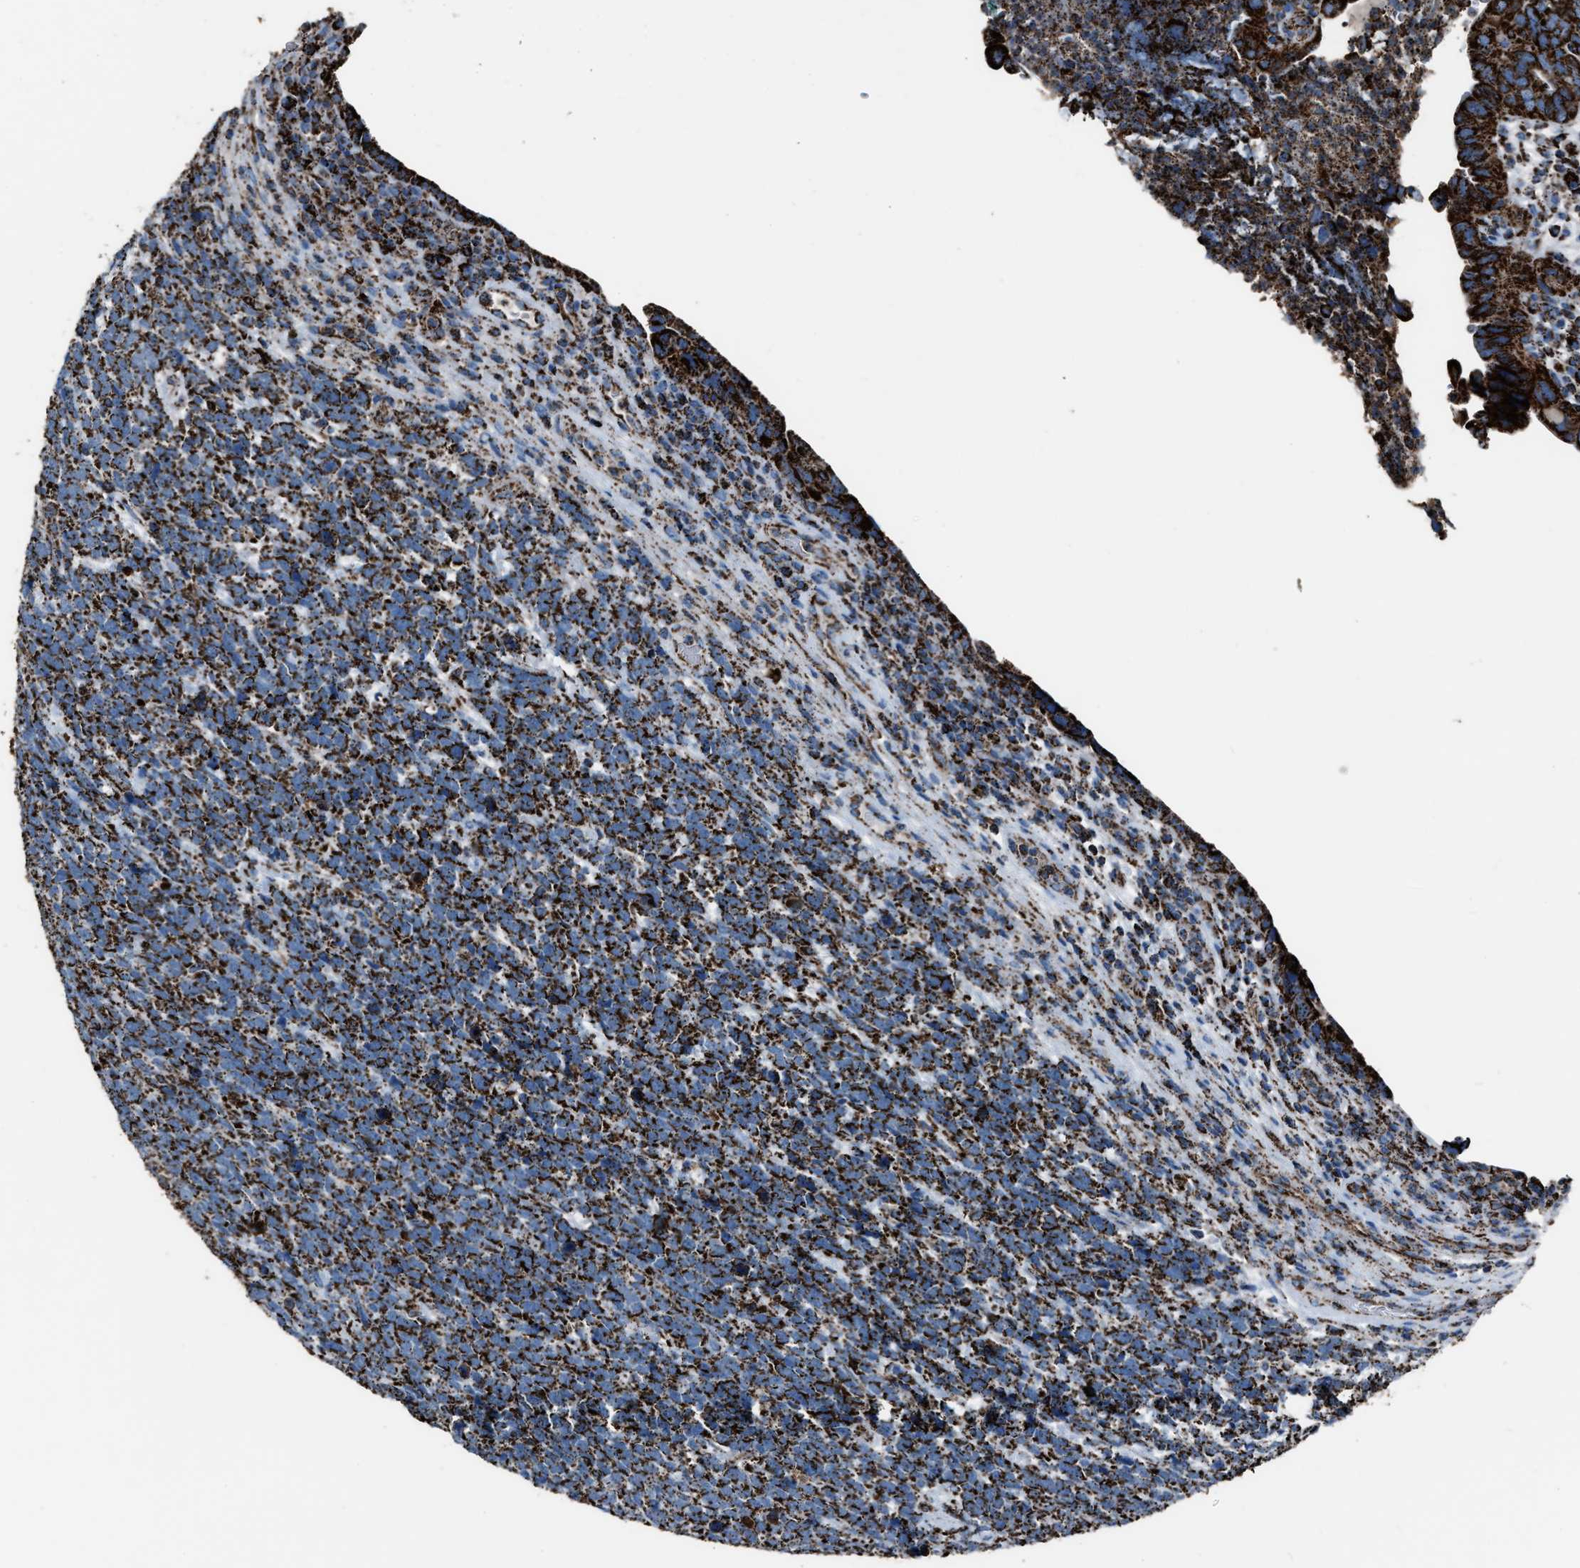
{"staining": {"intensity": "strong", "quantity": ">75%", "location": "cytoplasmic/membranous"}, "tissue": "urothelial cancer", "cell_type": "Tumor cells", "image_type": "cancer", "snomed": [{"axis": "morphology", "description": "Urothelial carcinoma, High grade"}, {"axis": "topography", "description": "Urinary bladder"}], "caption": "This photomicrograph reveals IHC staining of human urothelial cancer, with high strong cytoplasmic/membranous expression in approximately >75% of tumor cells.", "gene": "MDH2", "patient": {"sex": "female", "age": 82}}